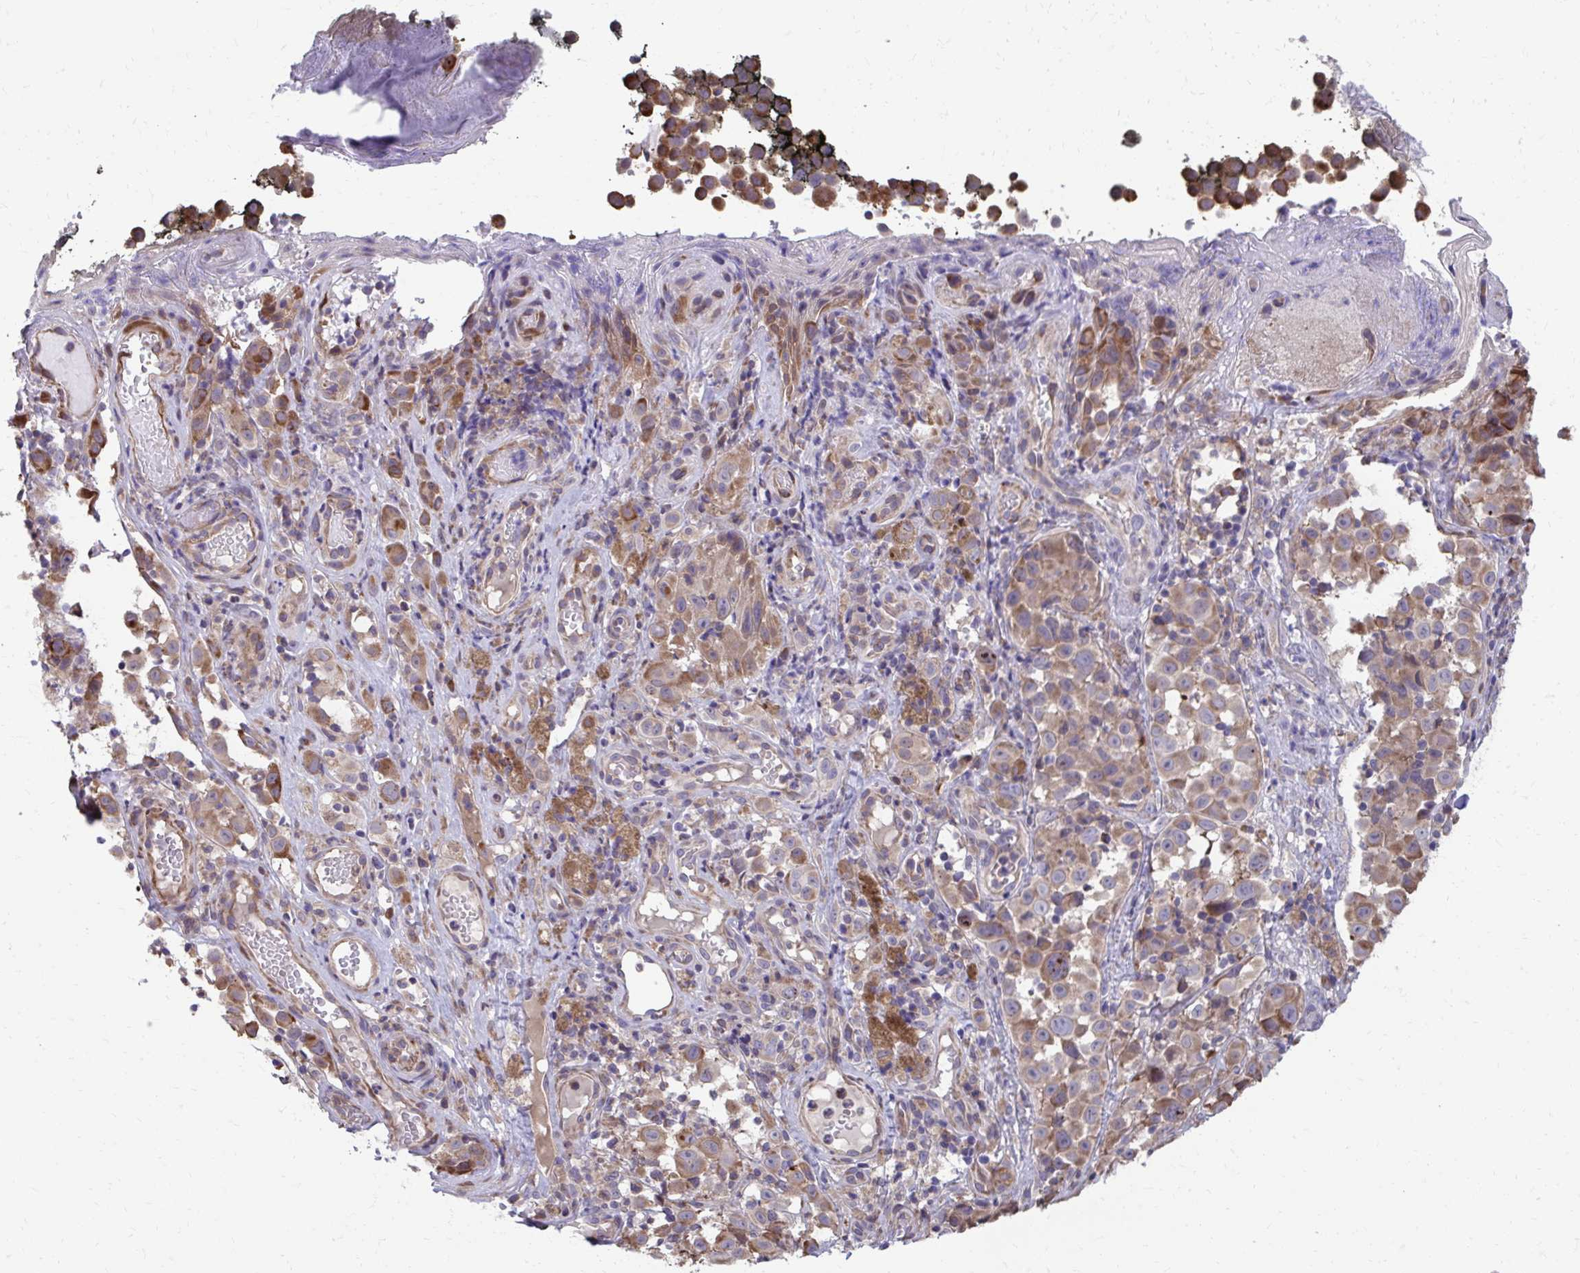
{"staining": {"intensity": "moderate", "quantity": ">75%", "location": "cytoplasmic/membranous"}, "tissue": "melanoma", "cell_type": "Tumor cells", "image_type": "cancer", "snomed": [{"axis": "morphology", "description": "Malignant melanoma, NOS"}, {"axis": "topography", "description": "Skin"}], "caption": "This micrograph exhibits immunohistochemistry (IHC) staining of melanoma, with medium moderate cytoplasmic/membranous expression in approximately >75% of tumor cells.", "gene": "ZNF778", "patient": {"sex": "male", "age": 64}}